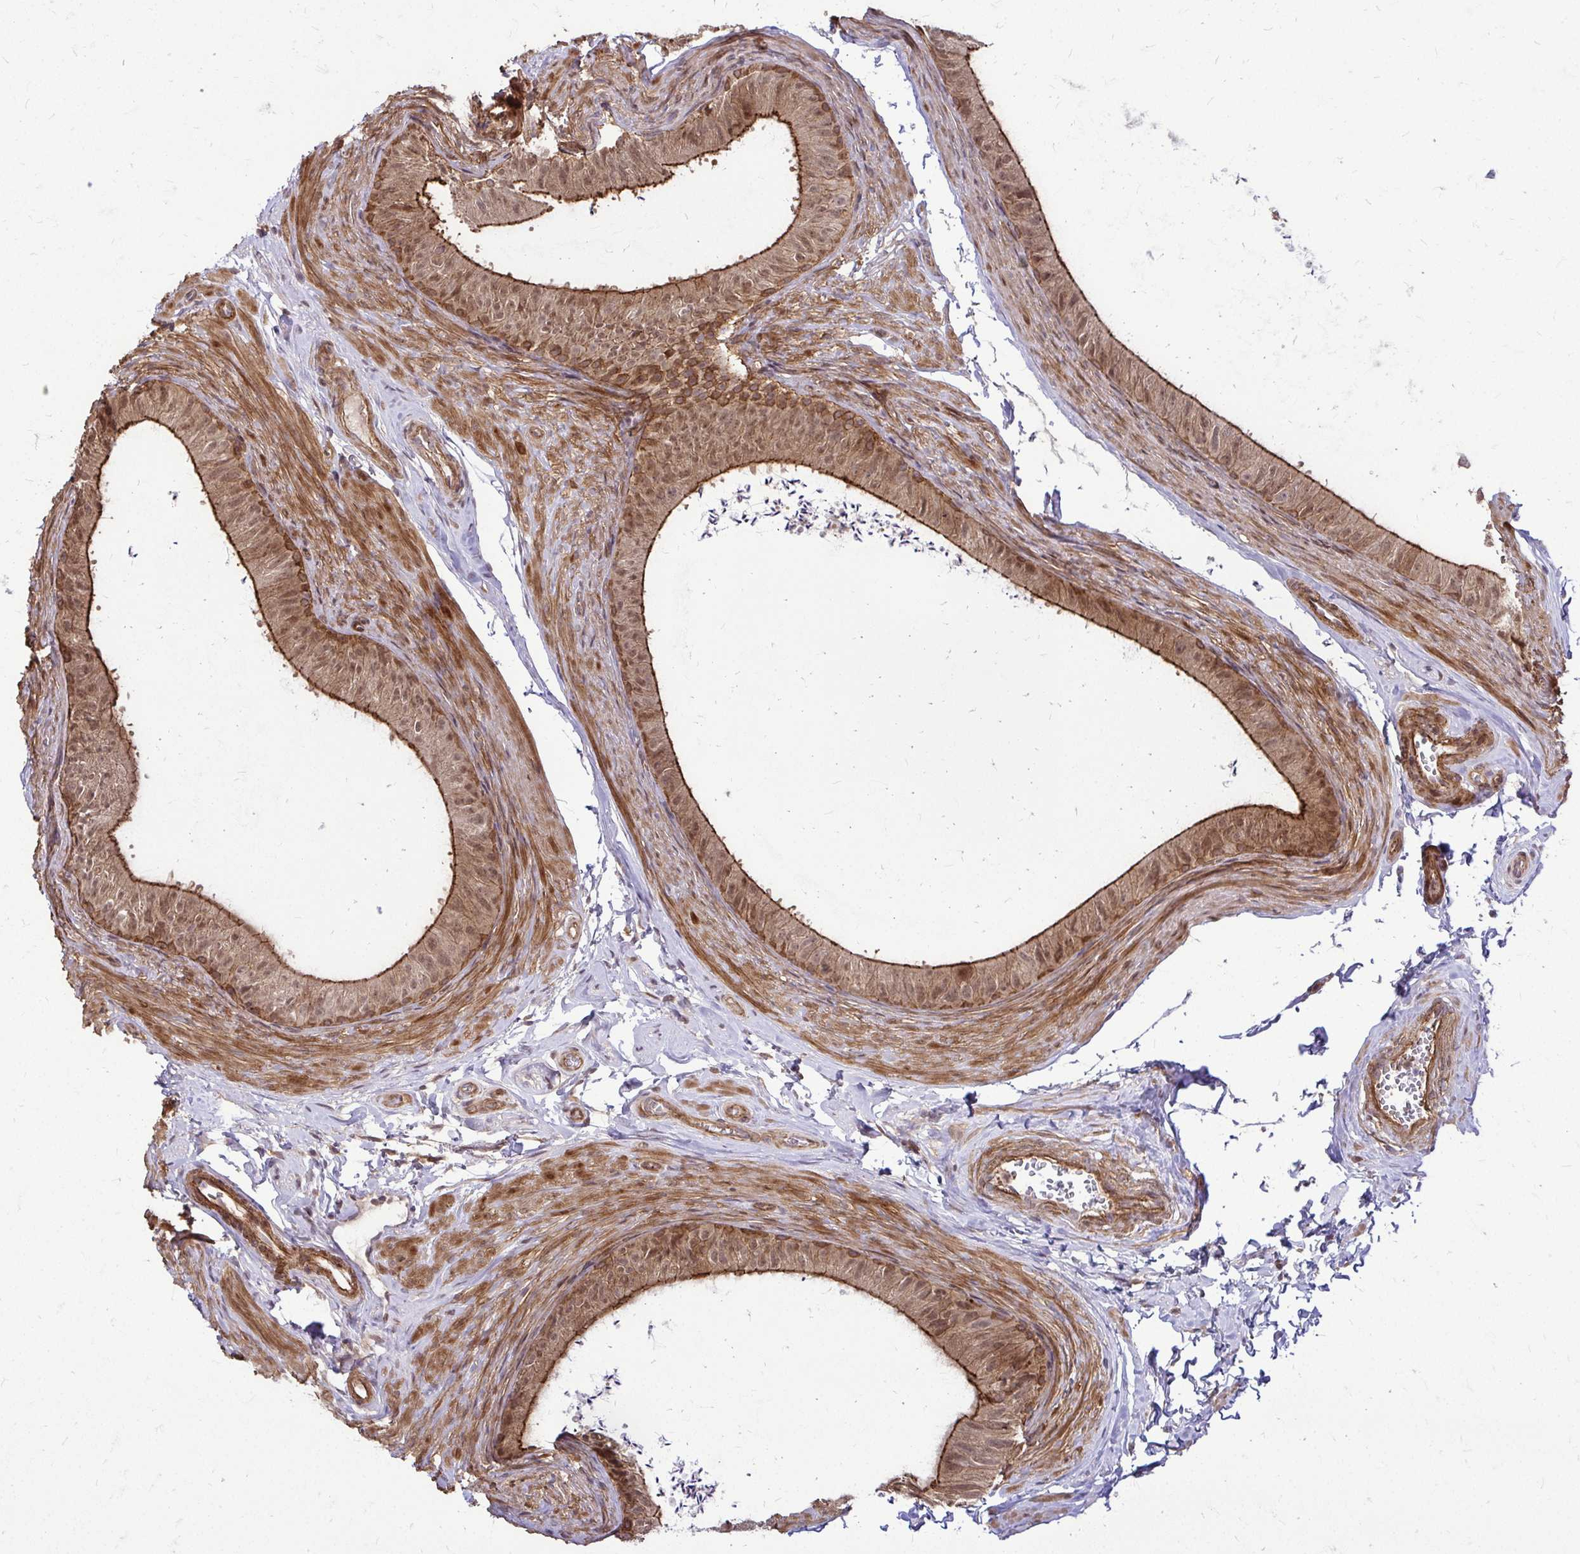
{"staining": {"intensity": "moderate", "quantity": ">75%", "location": "cytoplasmic/membranous"}, "tissue": "epididymis", "cell_type": "Glandular cells", "image_type": "normal", "snomed": [{"axis": "morphology", "description": "Normal tissue, NOS"}, {"axis": "topography", "description": "Epididymis, spermatic cord, NOS"}, {"axis": "topography", "description": "Epididymis"}, {"axis": "topography", "description": "Peripheral nerve tissue"}], "caption": "About >75% of glandular cells in benign human epididymis demonstrate moderate cytoplasmic/membranous protein expression as visualized by brown immunohistochemical staining.", "gene": "TRIP6", "patient": {"sex": "male", "age": 29}}